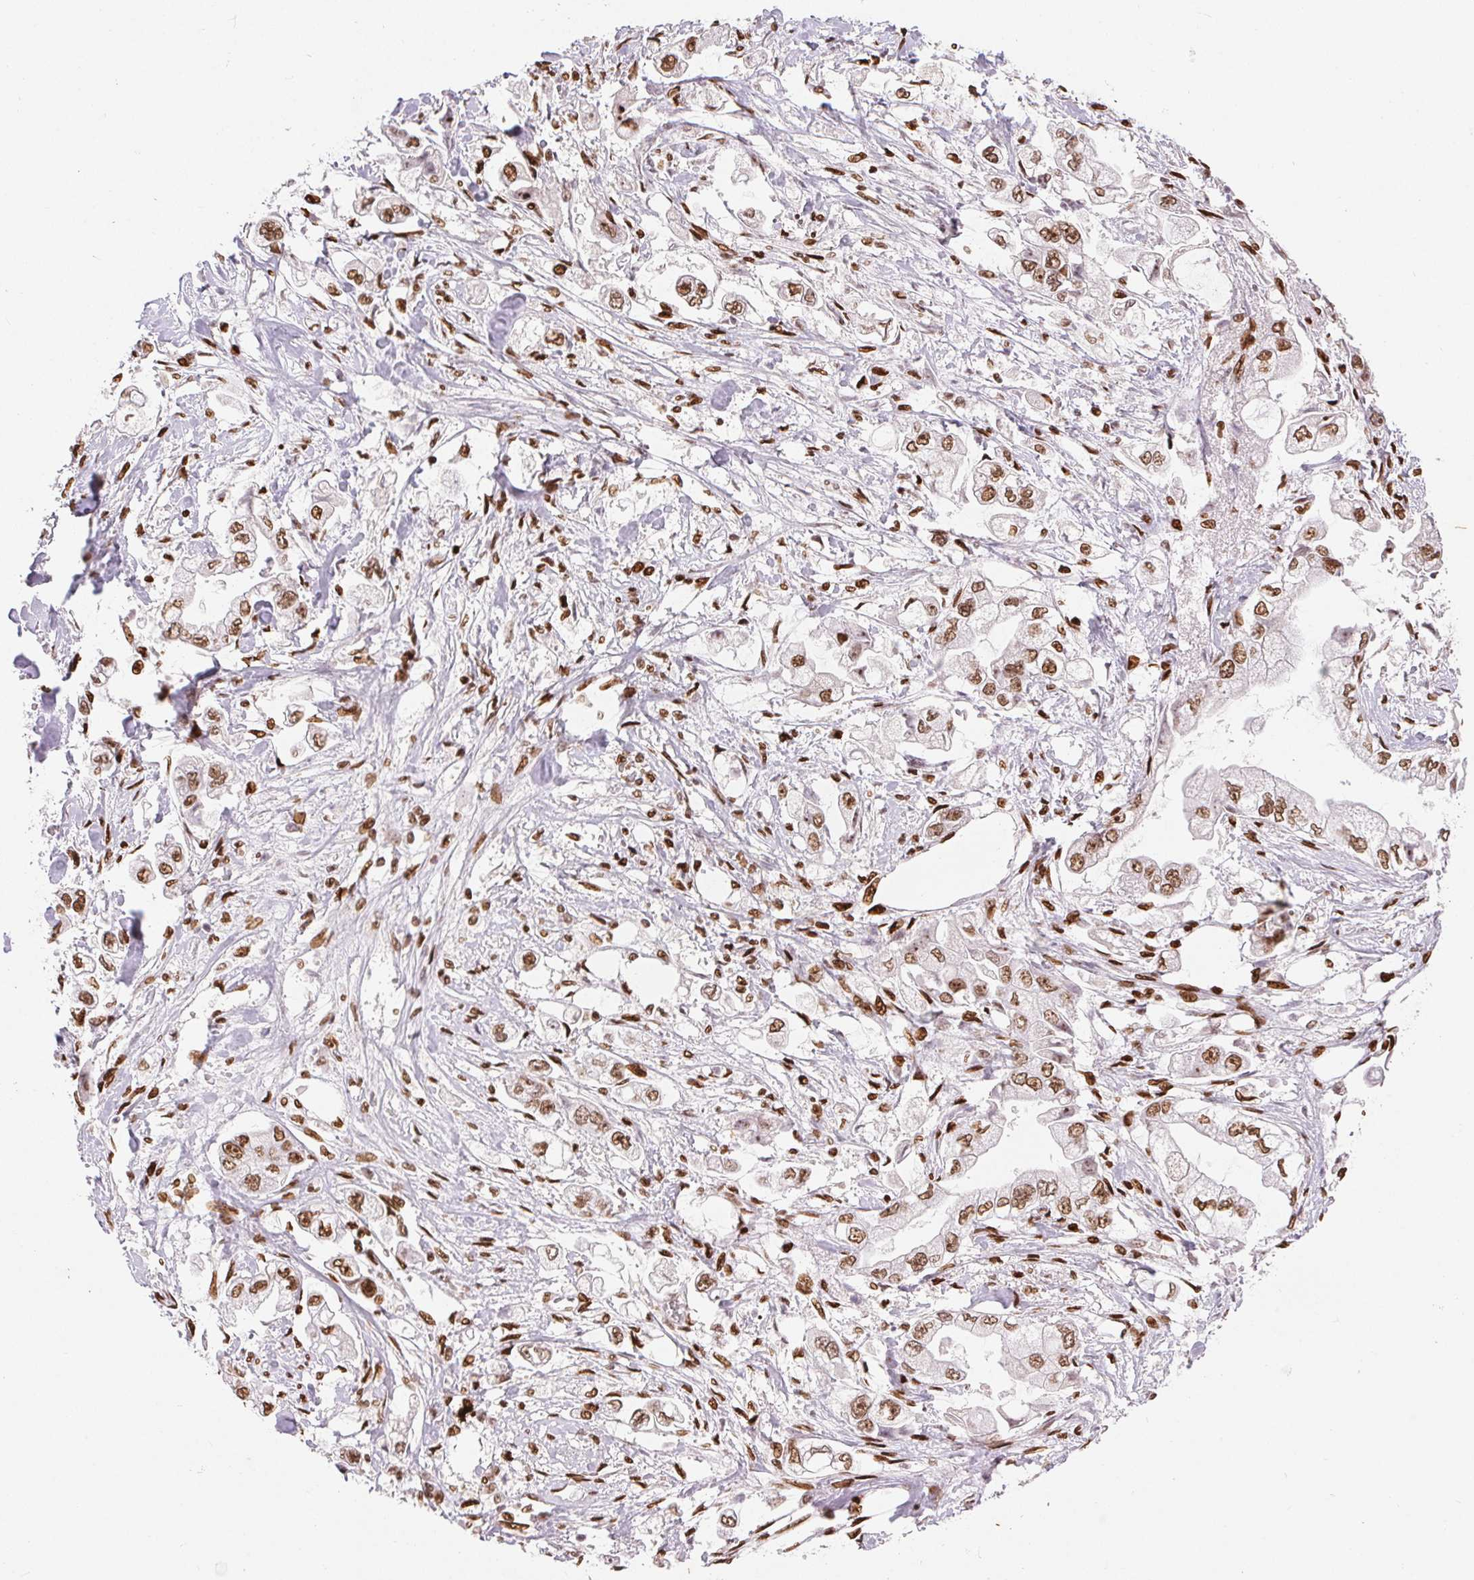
{"staining": {"intensity": "moderate", "quantity": ">75%", "location": "nuclear"}, "tissue": "stomach cancer", "cell_type": "Tumor cells", "image_type": "cancer", "snomed": [{"axis": "morphology", "description": "Adenocarcinoma, NOS"}, {"axis": "topography", "description": "Stomach"}], "caption": "The photomicrograph displays immunohistochemical staining of stomach adenocarcinoma. There is moderate nuclear staining is seen in about >75% of tumor cells.", "gene": "ZNF80", "patient": {"sex": "male", "age": 62}}